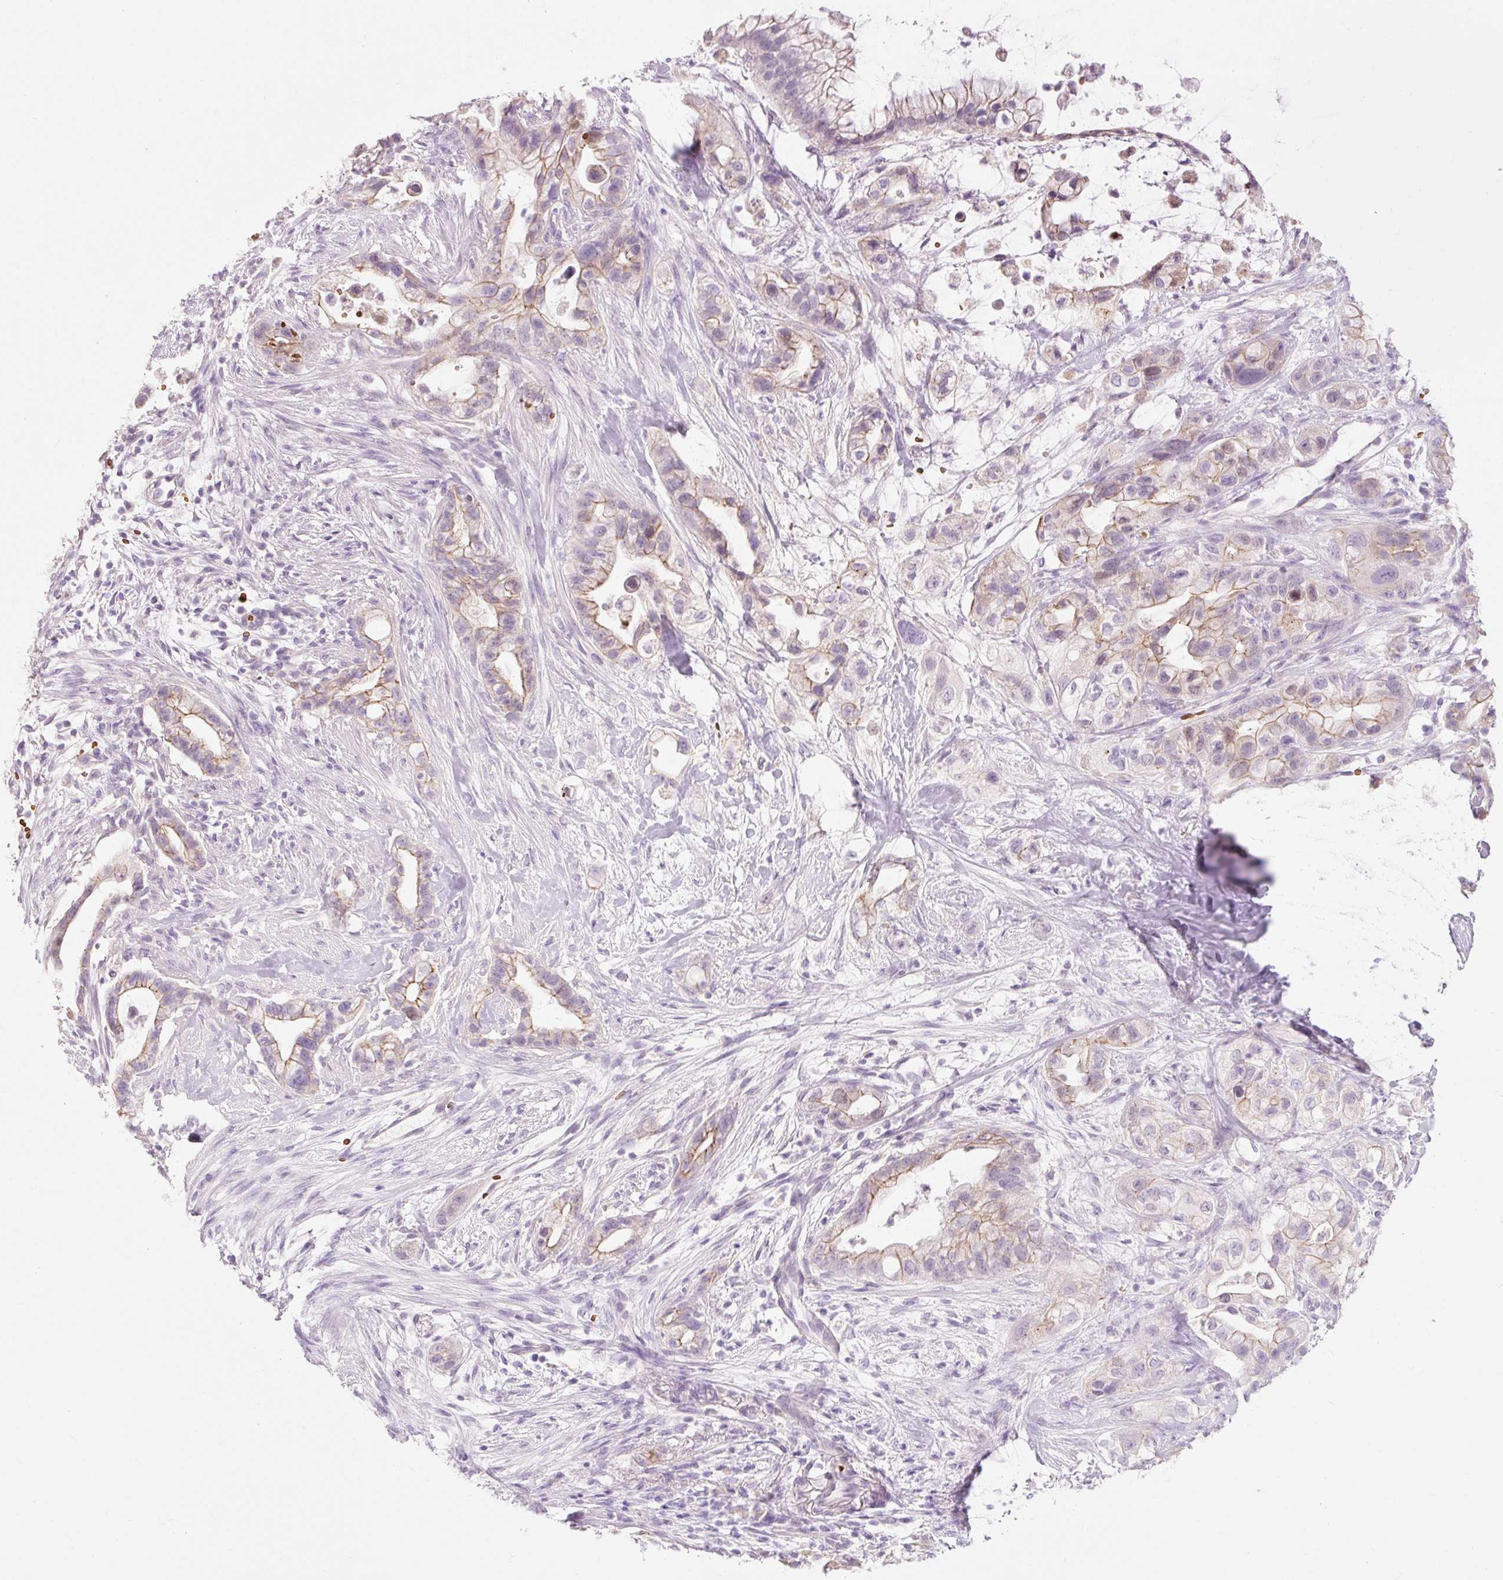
{"staining": {"intensity": "moderate", "quantity": "25%-75%", "location": "cytoplasmic/membranous"}, "tissue": "pancreatic cancer", "cell_type": "Tumor cells", "image_type": "cancer", "snomed": [{"axis": "morphology", "description": "Adenocarcinoma, NOS"}, {"axis": "topography", "description": "Pancreas"}], "caption": "Immunohistochemical staining of human adenocarcinoma (pancreatic) exhibits moderate cytoplasmic/membranous protein positivity in approximately 25%-75% of tumor cells.", "gene": "DHRS11", "patient": {"sex": "male", "age": 44}}